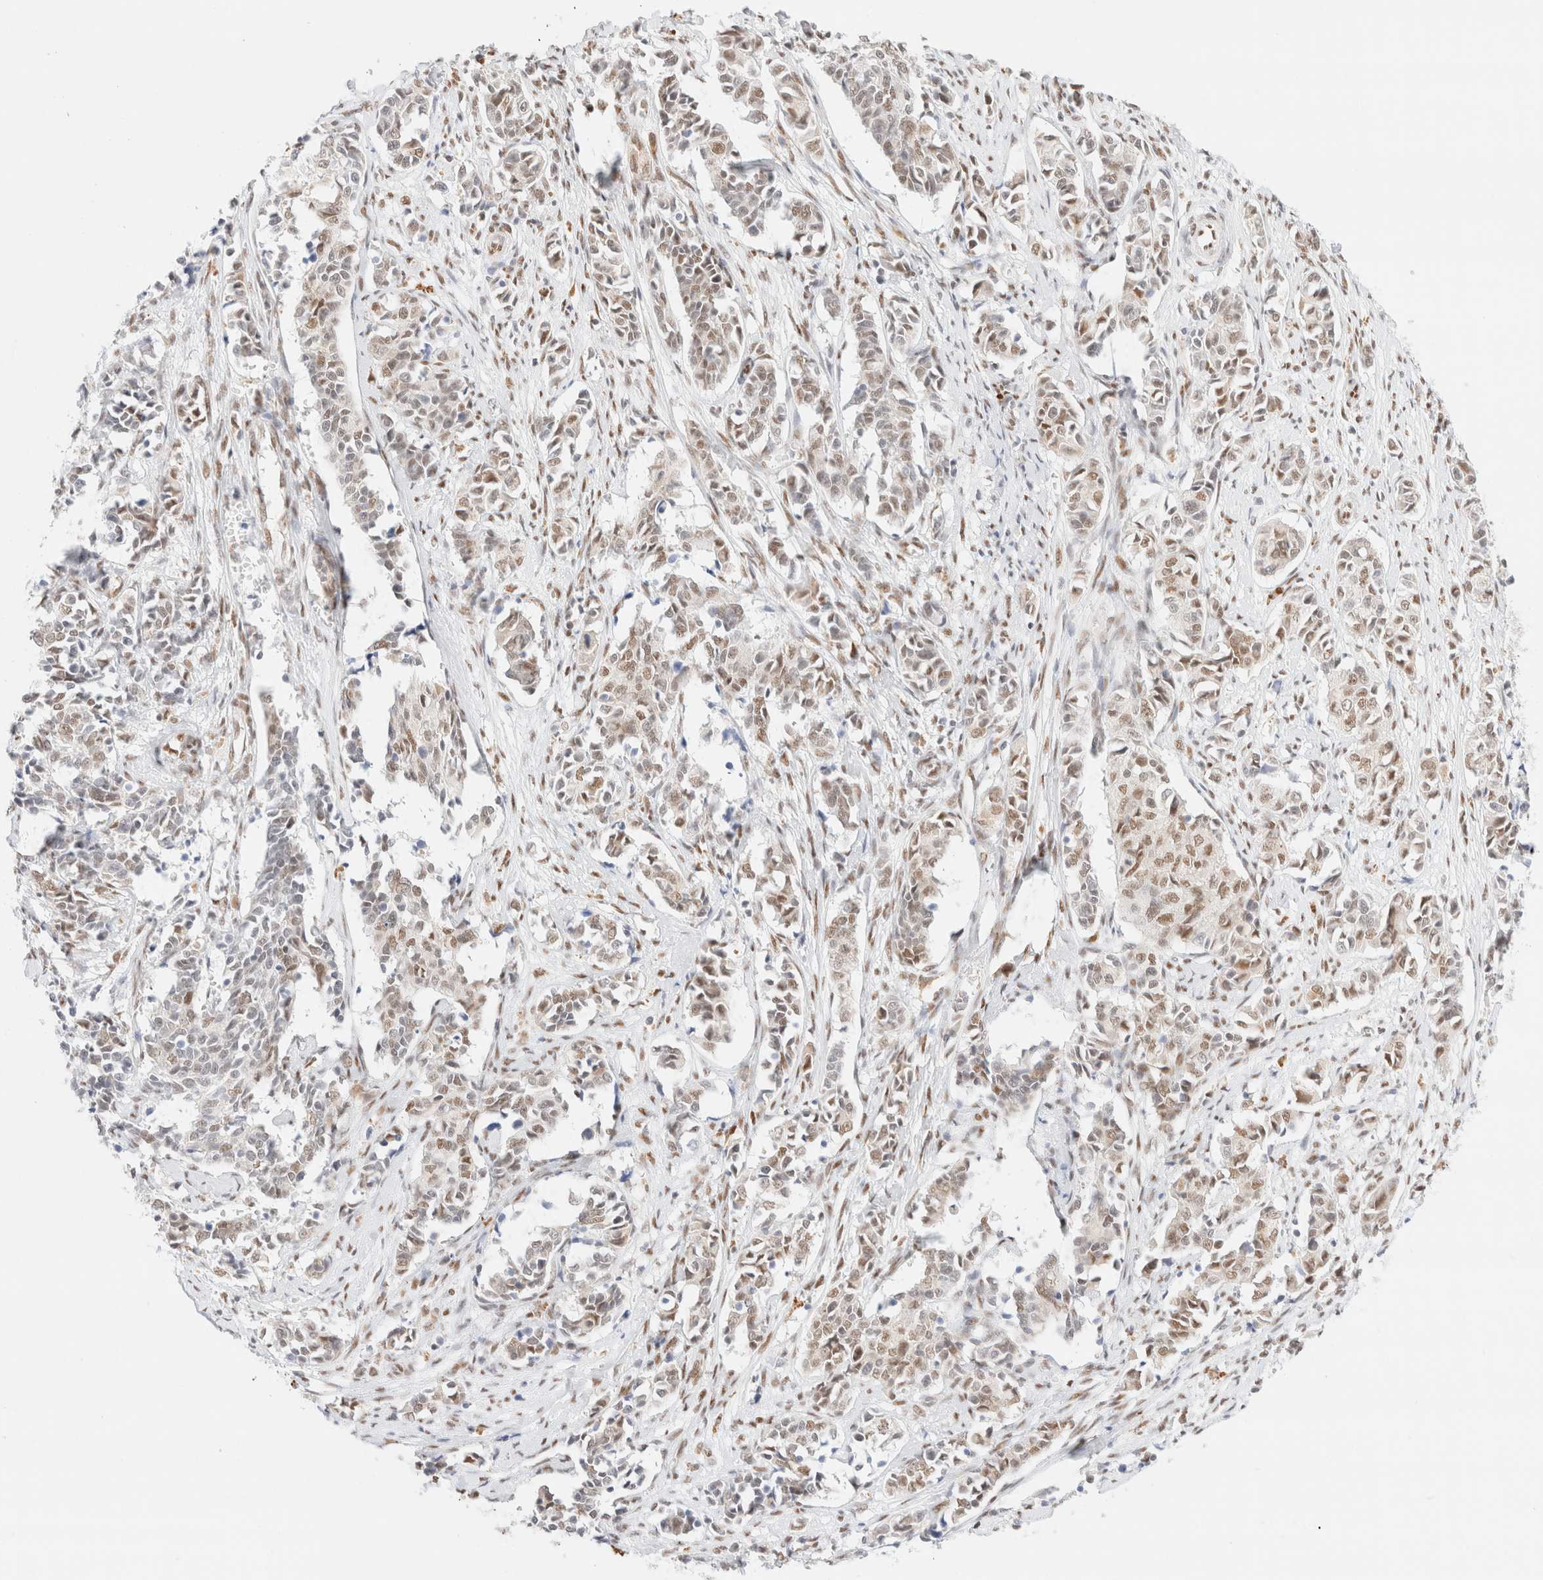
{"staining": {"intensity": "moderate", "quantity": "25%-75%", "location": "nuclear"}, "tissue": "cervical cancer", "cell_type": "Tumor cells", "image_type": "cancer", "snomed": [{"axis": "morphology", "description": "Normal tissue, NOS"}, {"axis": "morphology", "description": "Squamous cell carcinoma, NOS"}, {"axis": "topography", "description": "Cervix"}], "caption": "The immunohistochemical stain labels moderate nuclear expression in tumor cells of cervical cancer tissue. (Stains: DAB (3,3'-diaminobenzidine) in brown, nuclei in blue, Microscopy: brightfield microscopy at high magnification).", "gene": "CIC", "patient": {"sex": "female", "age": 35}}